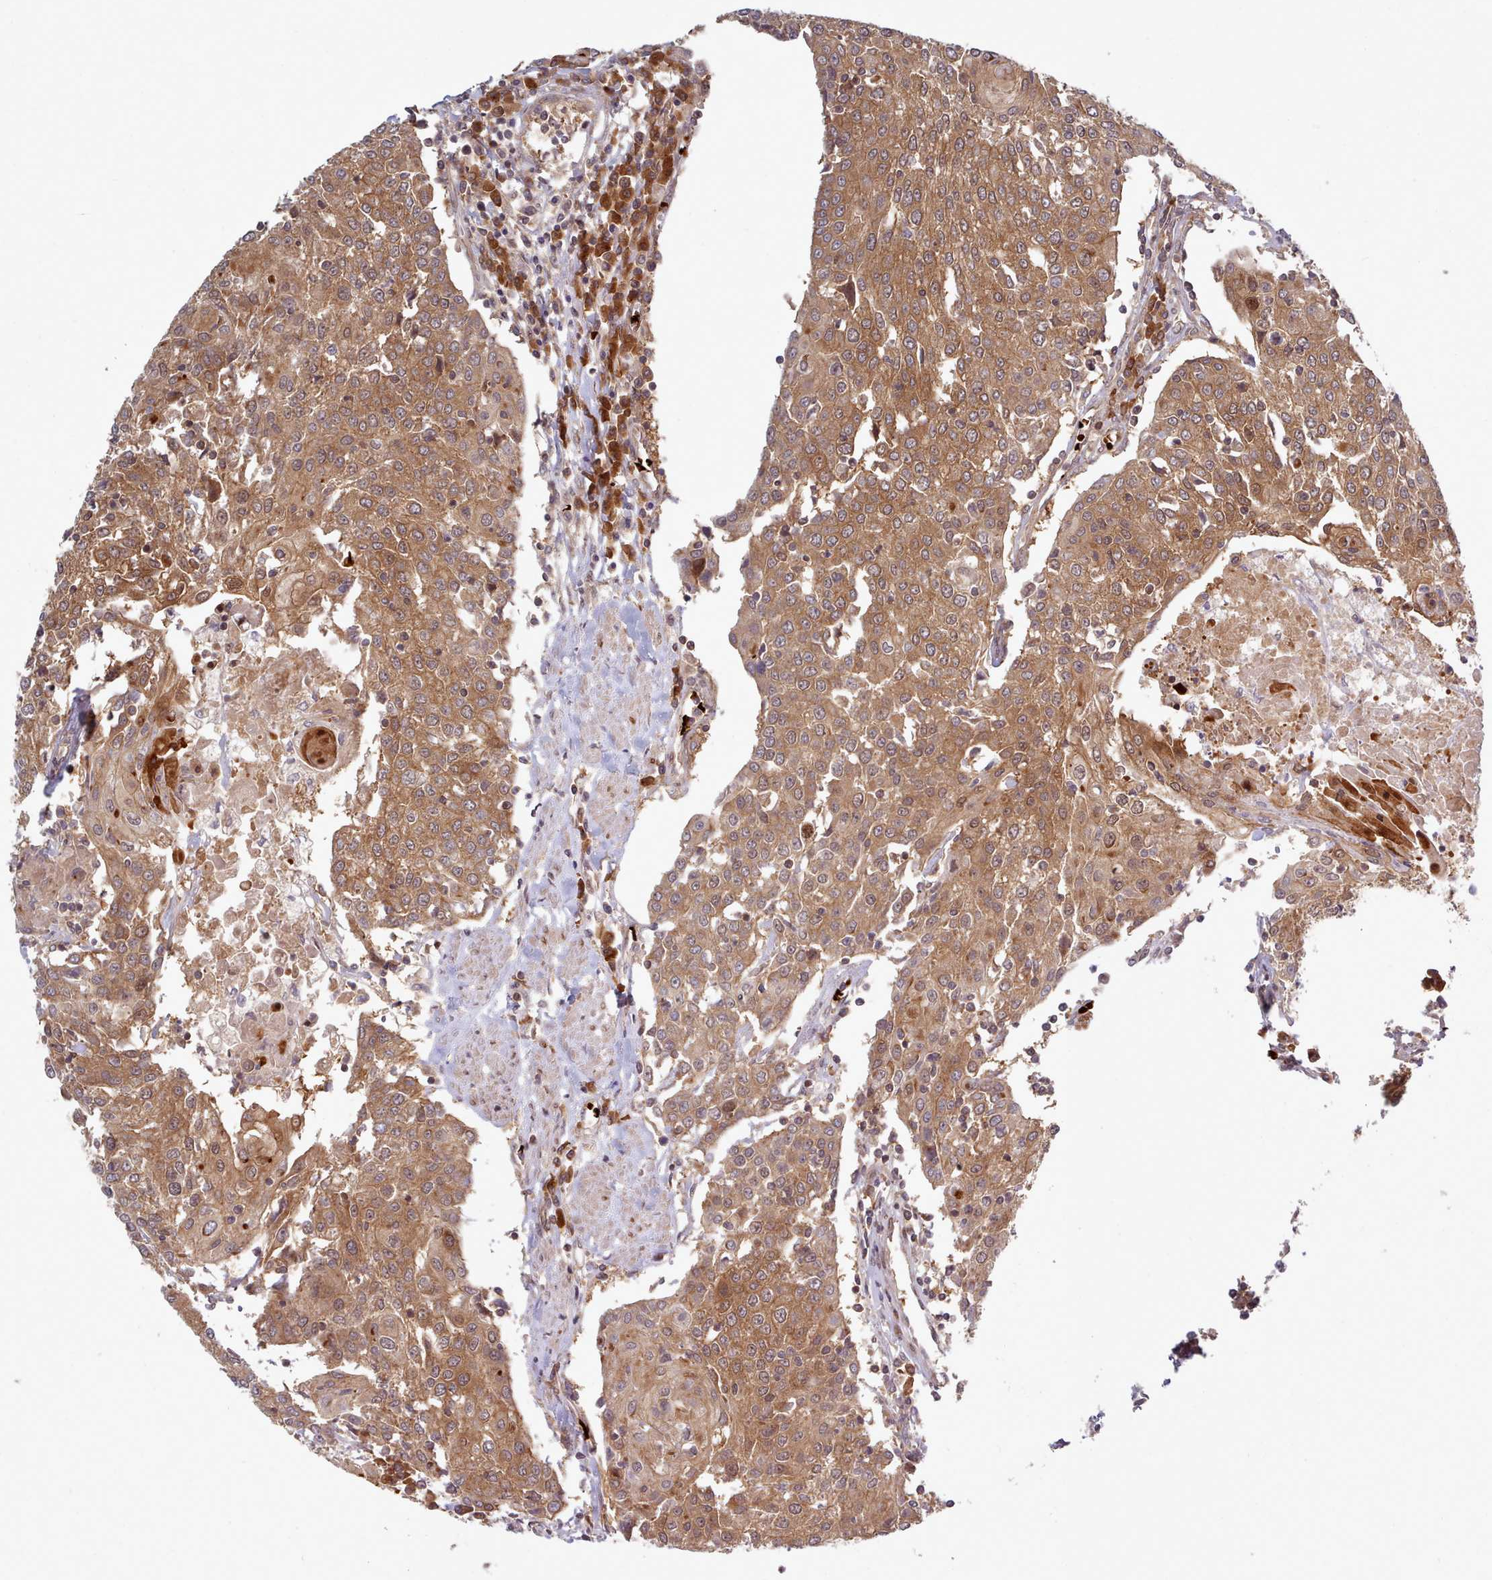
{"staining": {"intensity": "moderate", "quantity": ">75%", "location": "cytoplasmic/membranous"}, "tissue": "urothelial cancer", "cell_type": "Tumor cells", "image_type": "cancer", "snomed": [{"axis": "morphology", "description": "Urothelial carcinoma, High grade"}, {"axis": "topography", "description": "Urinary bladder"}], "caption": "Immunohistochemical staining of human urothelial cancer exhibits medium levels of moderate cytoplasmic/membranous protein expression in approximately >75% of tumor cells.", "gene": "UBE2G1", "patient": {"sex": "female", "age": 85}}